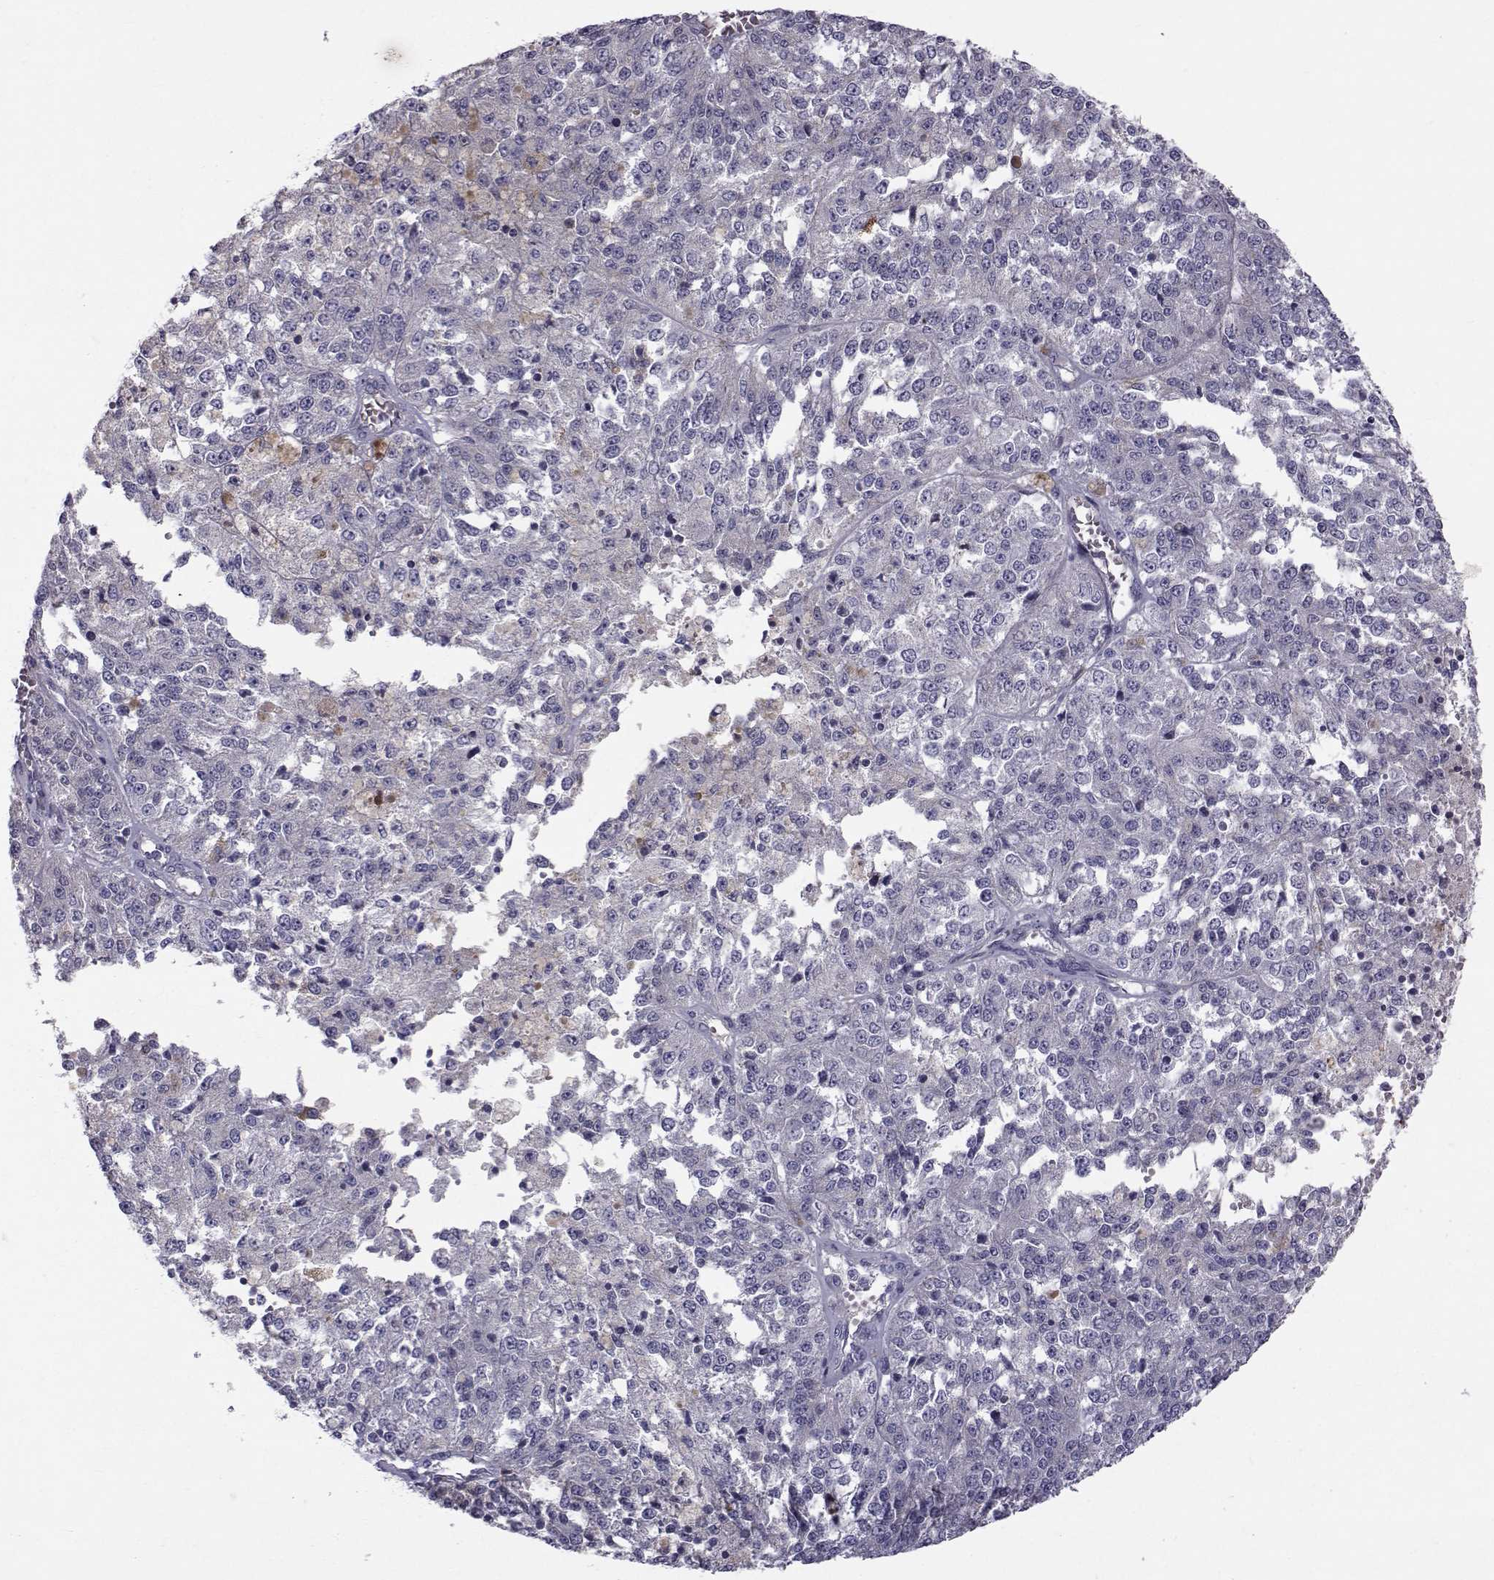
{"staining": {"intensity": "weak", "quantity": "<25%", "location": "cytoplasmic/membranous"}, "tissue": "melanoma", "cell_type": "Tumor cells", "image_type": "cancer", "snomed": [{"axis": "morphology", "description": "Malignant melanoma, Metastatic site"}, {"axis": "topography", "description": "Lymph node"}], "caption": "Human malignant melanoma (metastatic site) stained for a protein using IHC demonstrates no staining in tumor cells.", "gene": "QPCT", "patient": {"sex": "female", "age": 64}}